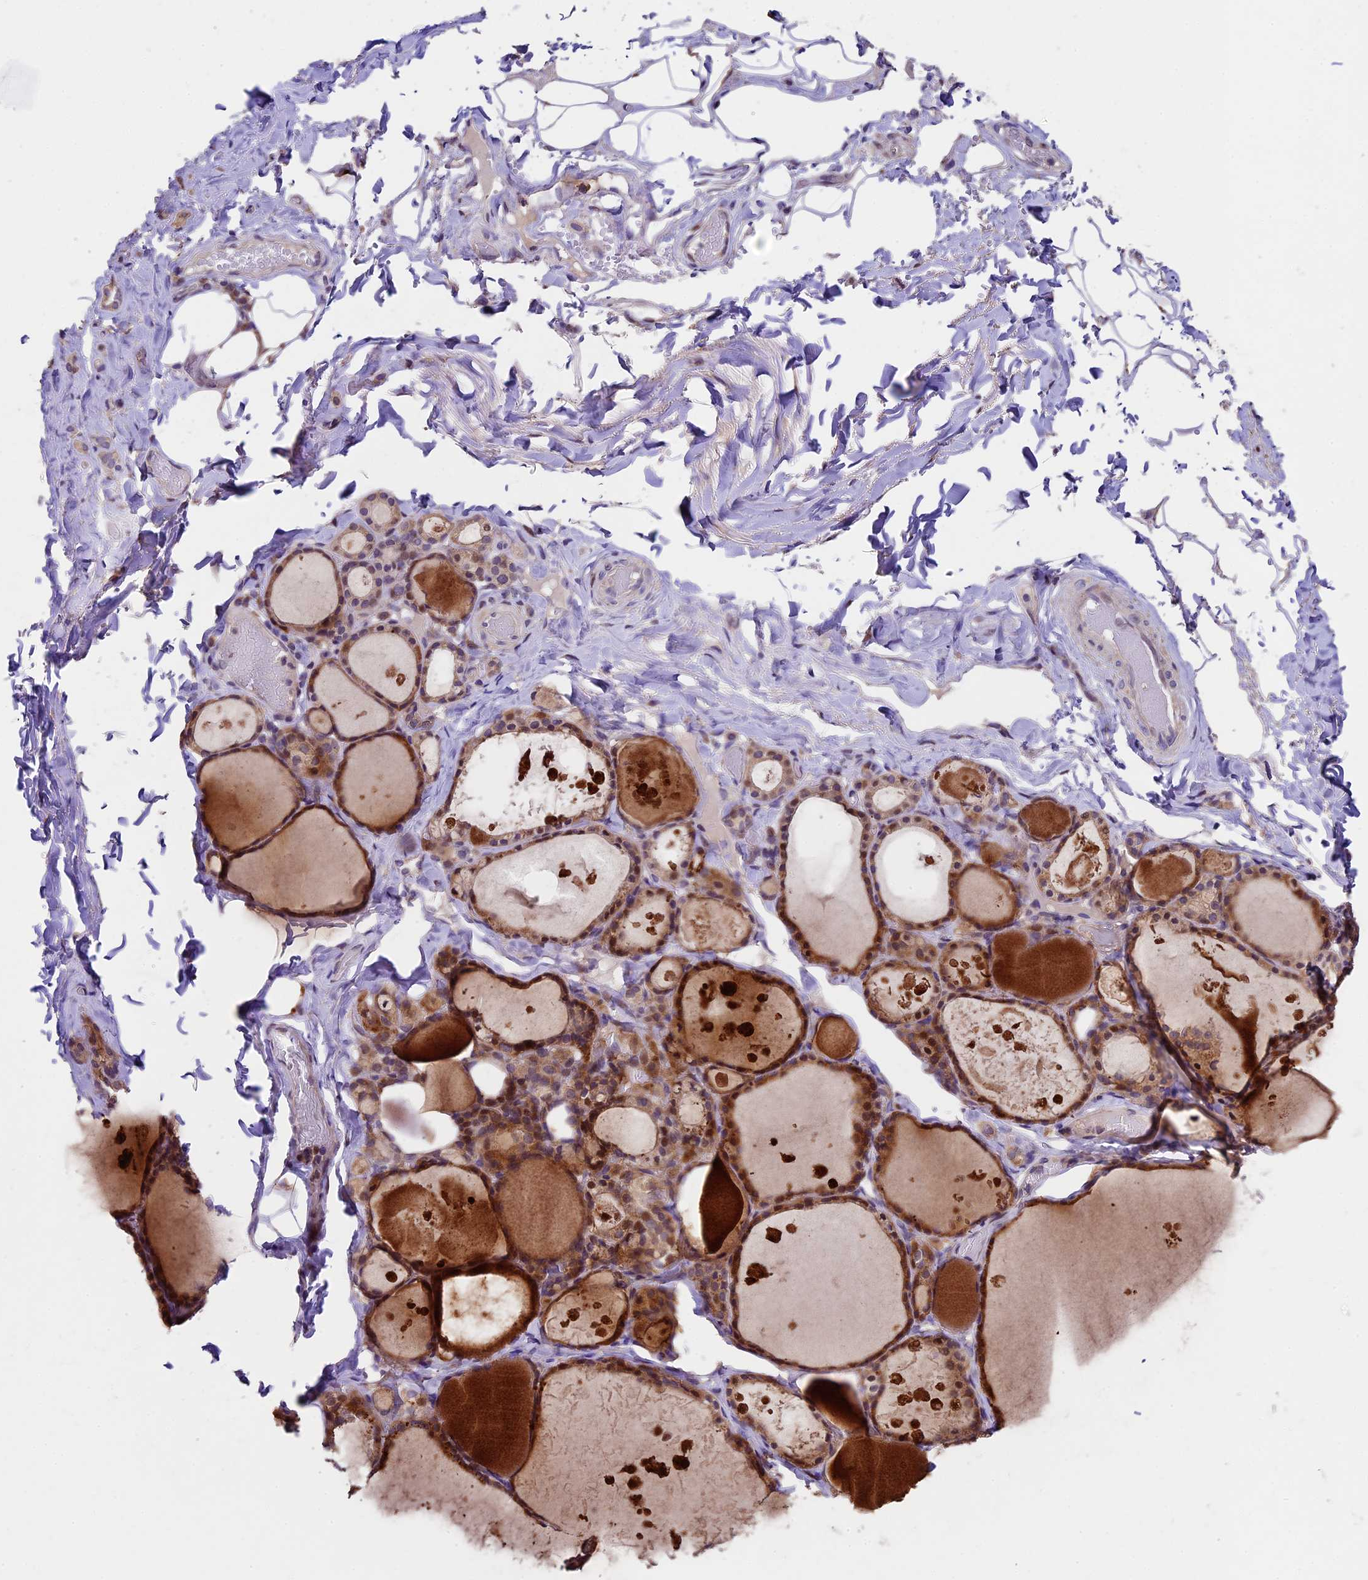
{"staining": {"intensity": "moderate", "quantity": ">75%", "location": "cytoplasmic/membranous,nuclear"}, "tissue": "thyroid gland", "cell_type": "Glandular cells", "image_type": "normal", "snomed": [{"axis": "morphology", "description": "Normal tissue, NOS"}, {"axis": "topography", "description": "Thyroid gland"}], "caption": "Immunohistochemical staining of benign thyroid gland shows >75% levels of moderate cytoplasmic/membranous,nuclear protein expression in approximately >75% of glandular cells.", "gene": "SBNO2", "patient": {"sex": "male", "age": 56}}